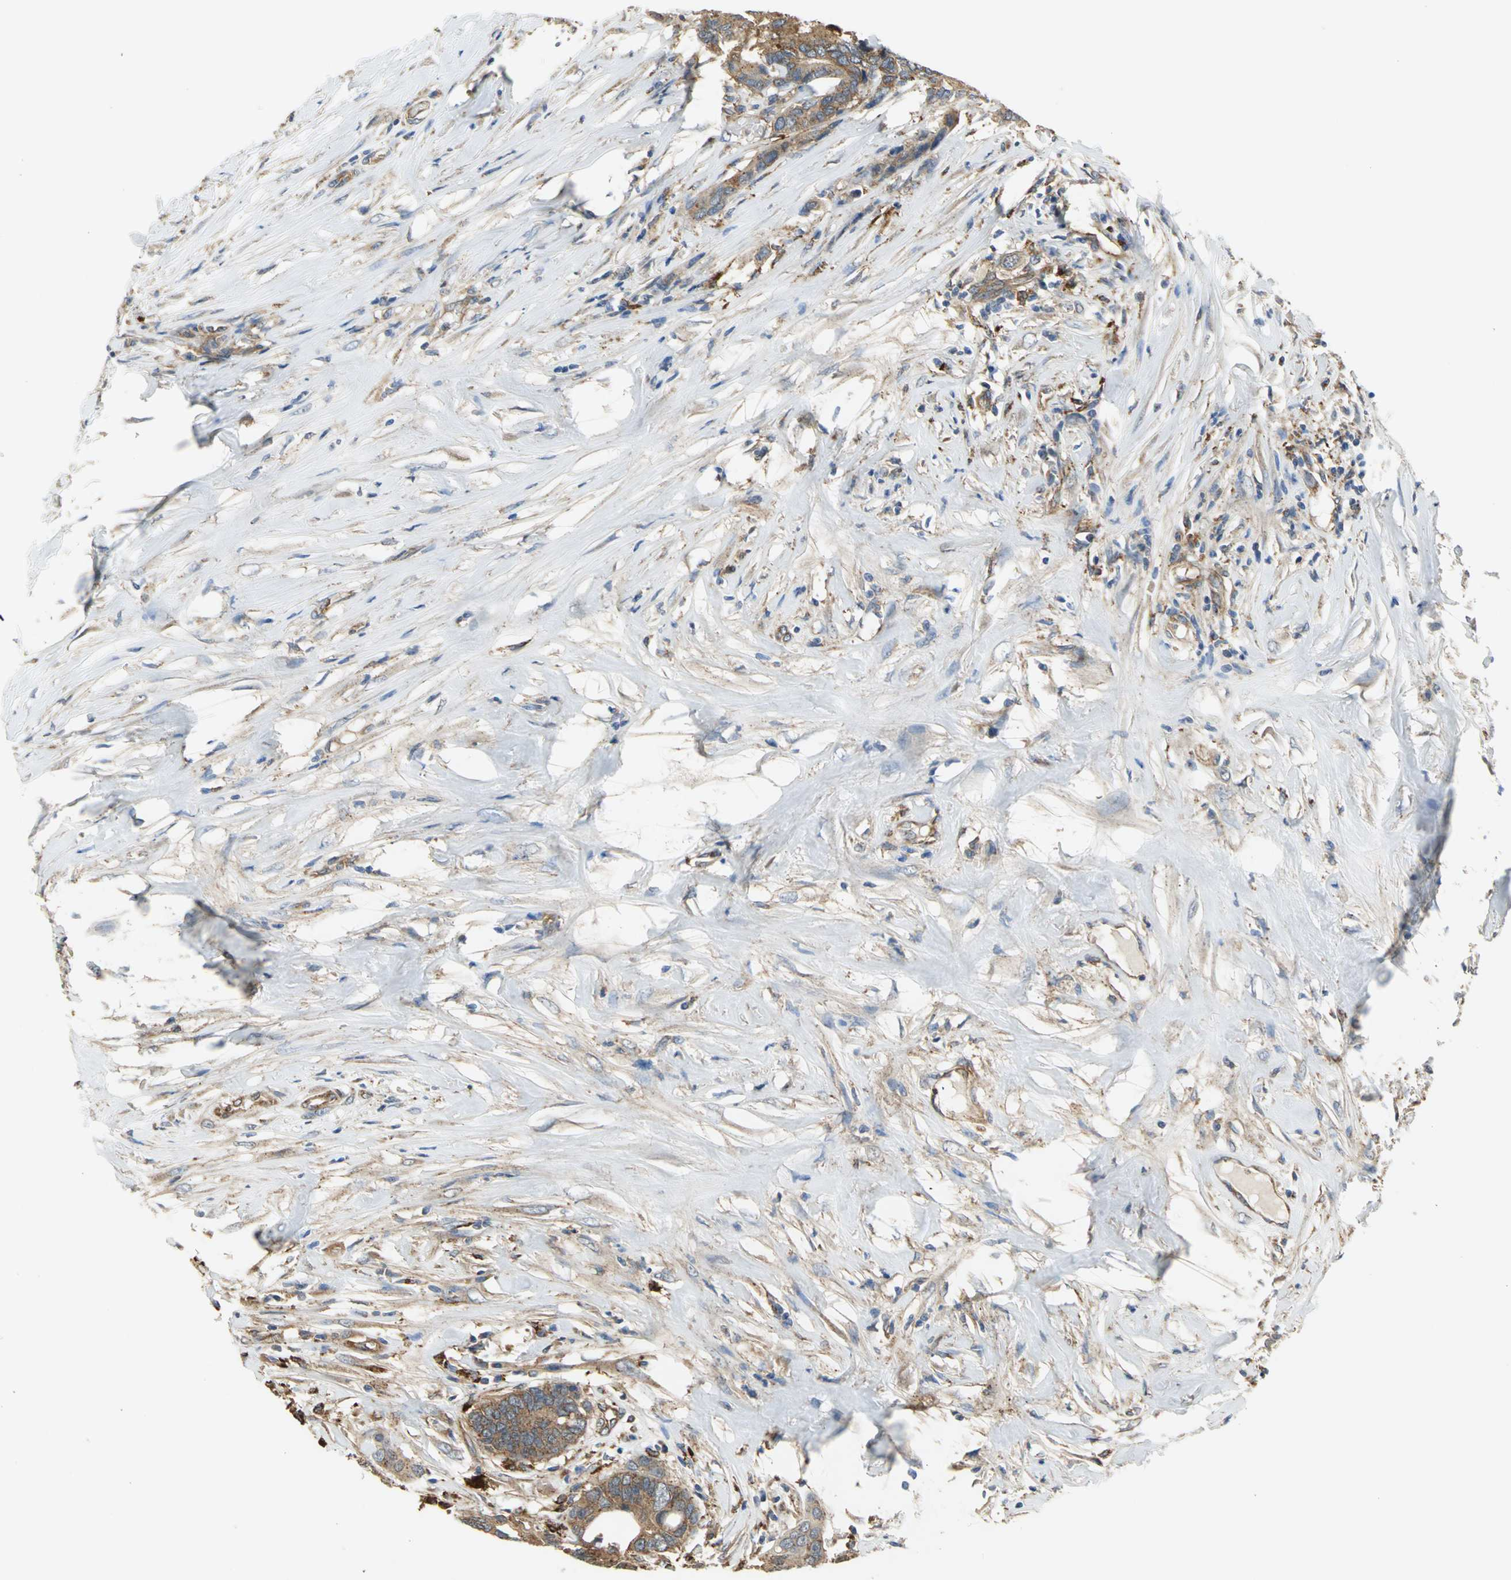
{"staining": {"intensity": "weak", "quantity": "25%-75%", "location": "cytoplasmic/membranous"}, "tissue": "colorectal cancer", "cell_type": "Tumor cells", "image_type": "cancer", "snomed": [{"axis": "morphology", "description": "Adenocarcinoma, NOS"}, {"axis": "topography", "description": "Rectum"}], "caption": "Adenocarcinoma (colorectal) was stained to show a protein in brown. There is low levels of weak cytoplasmic/membranous staining in approximately 25%-75% of tumor cells. The staining was performed using DAB (3,3'-diaminobenzidine), with brown indicating positive protein expression. Nuclei are stained blue with hematoxylin.", "gene": "DIAPH2", "patient": {"sex": "male", "age": 55}}